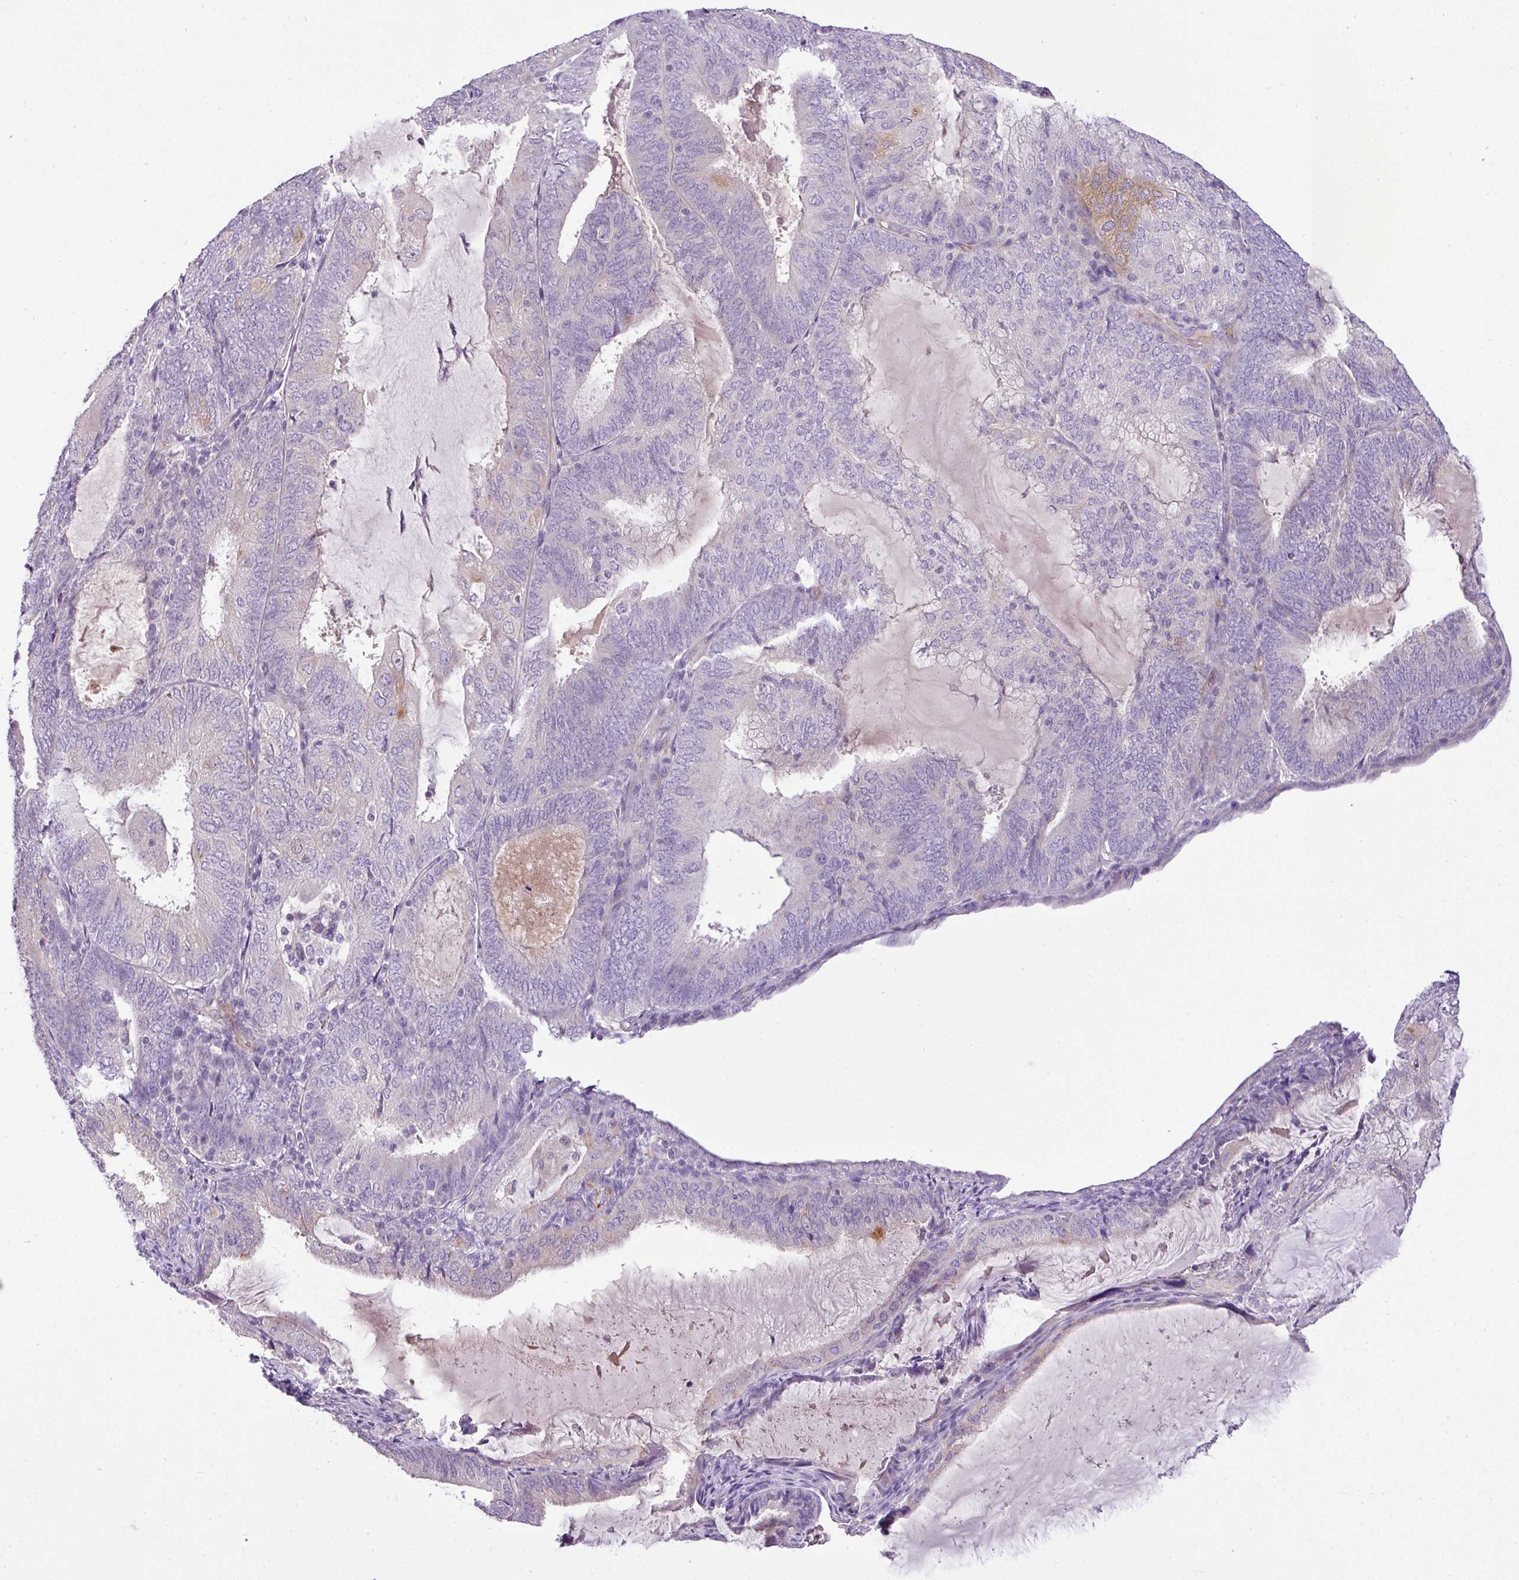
{"staining": {"intensity": "negative", "quantity": "none", "location": "none"}, "tissue": "endometrial cancer", "cell_type": "Tumor cells", "image_type": "cancer", "snomed": [{"axis": "morphology", "description": "Adenocarcinoma, NOS"}, {"axis": "topography", "description": "Endometrium"}], "caption": "Immunohistochemical staining of human adenocarcinoma (endometrial) exhibits no significant expression in tumor cells.", "gene": "ENSG00000273748", "patient": {"sex": "female", "age": 81}}